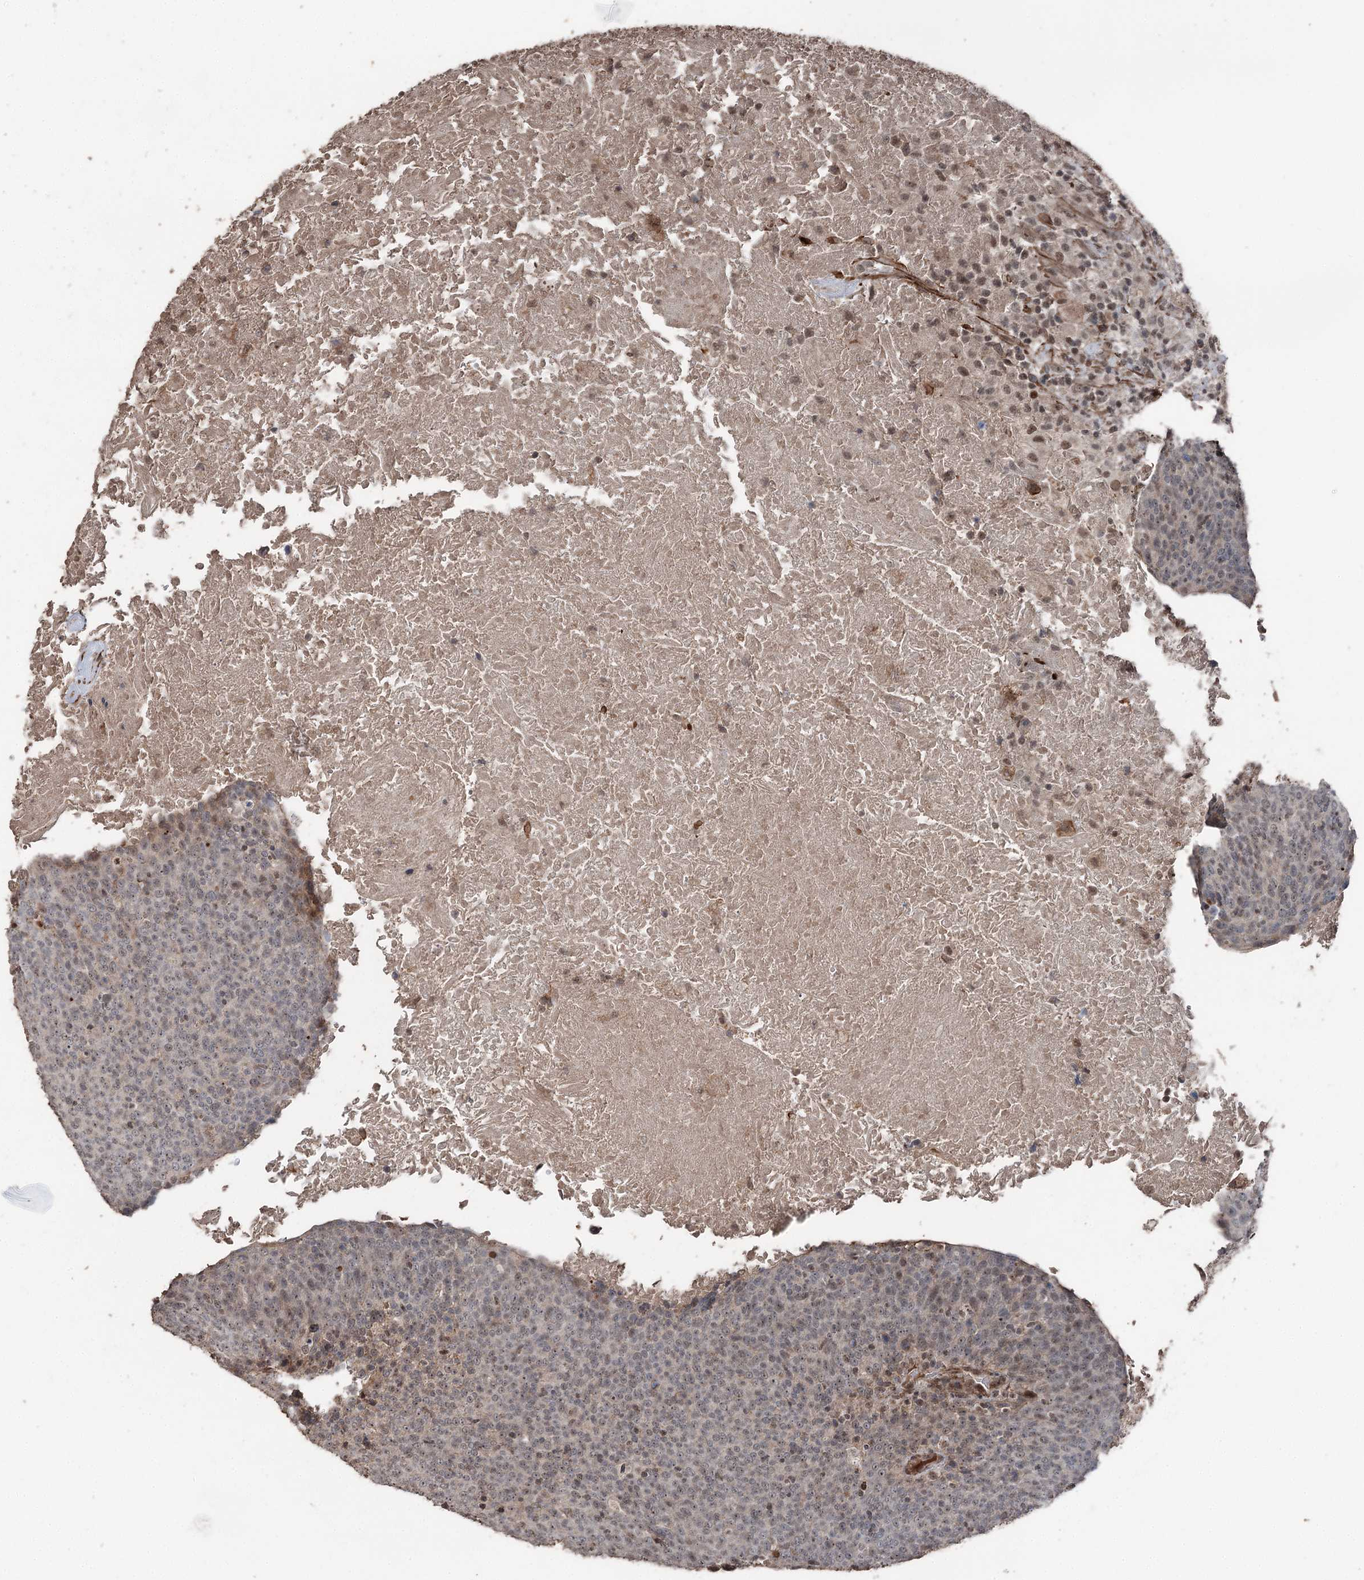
{"staining": {"intensity": "weak", "quantity": "25%-75%", "location": "nuclear"}, "tissue": "head and neck cancer", "cell_type": "Tumor cells", "image_type": "cancer", "snomed": [{"axis": "morphology", "description": "Squamous cell carcinoma, NOS"}, {"axis": "morphology", "description": "Squamous cell carcinoma, metastatic, NOS"}, {"axis": "topography", "description": "Lymph node"}, {"axis": "topography", "description": "Head-Neck"}], "caption": "A low amount of weak nuclear positivity is identified in approximately 25%-75% of tumor cells in metastatic squamous cell carcinoma (head and neck) tissue. Nuclei are stained in blue.", "gene": "CCDC82", "patient": {"sex": "male", "age": 62}}